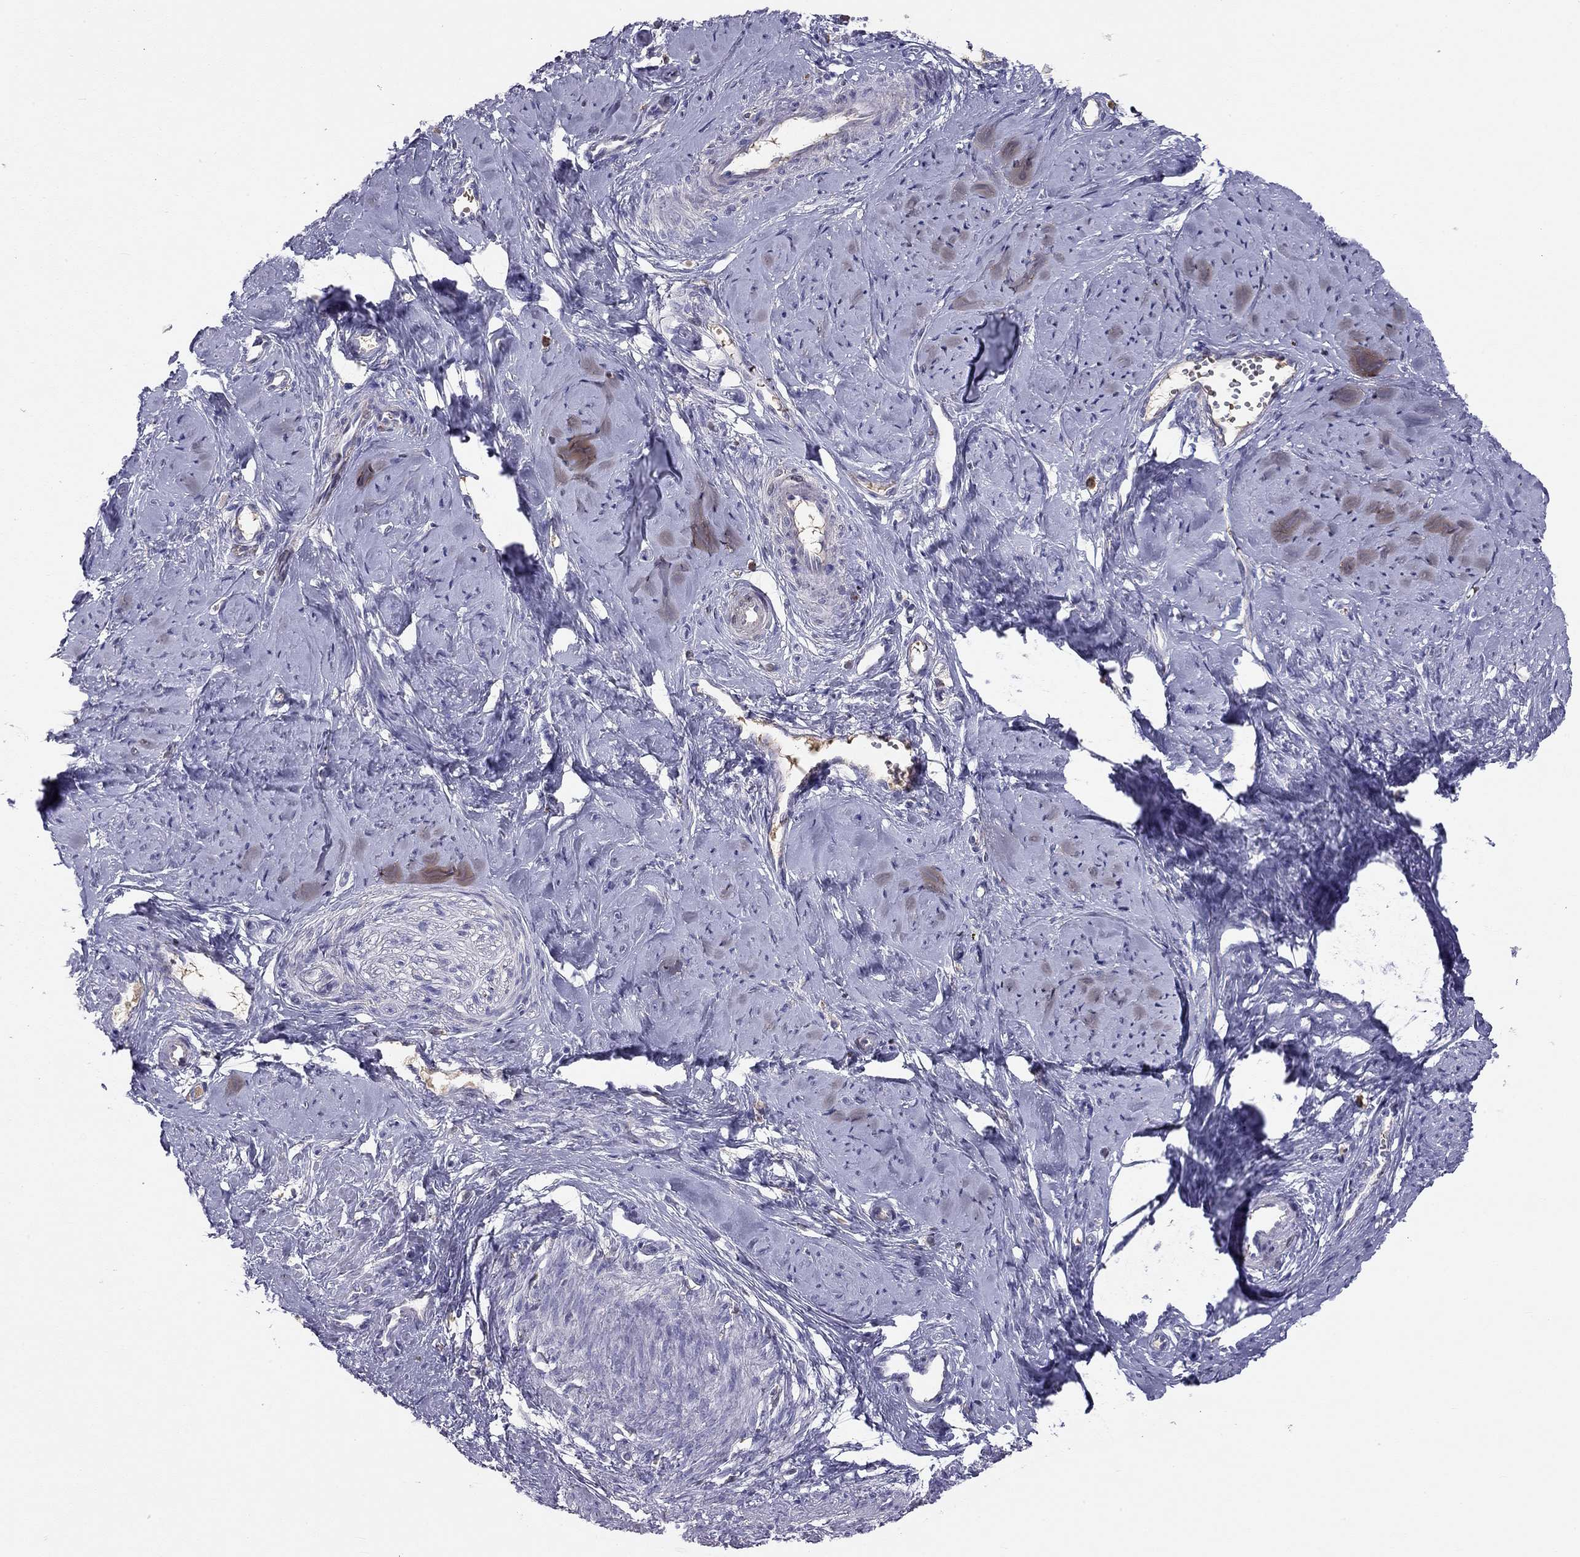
{"staining": {"intensity": "negative", "quantity": "none", "location": "none"}, "tissue": "smooth muscle", "cell_type": "Smooth muscle cells", "image_type": "normal", "snomed": [{"axis": "morphology", "description": "Normal tissue, NOS"}, {"axis": "topography", "description": "Smooth muscle"}], "caption": "Unremarkable smooth muscle was stained to show a protein in brown. There is no significant staining in smooth muscle cells. (DAB (3,3'-diaminobenzidine) immunohistochemistry (IHC) with hematoxylin counter stain).", "gene": "RHCE", "patient": {"sex": "female", "age": 48}}